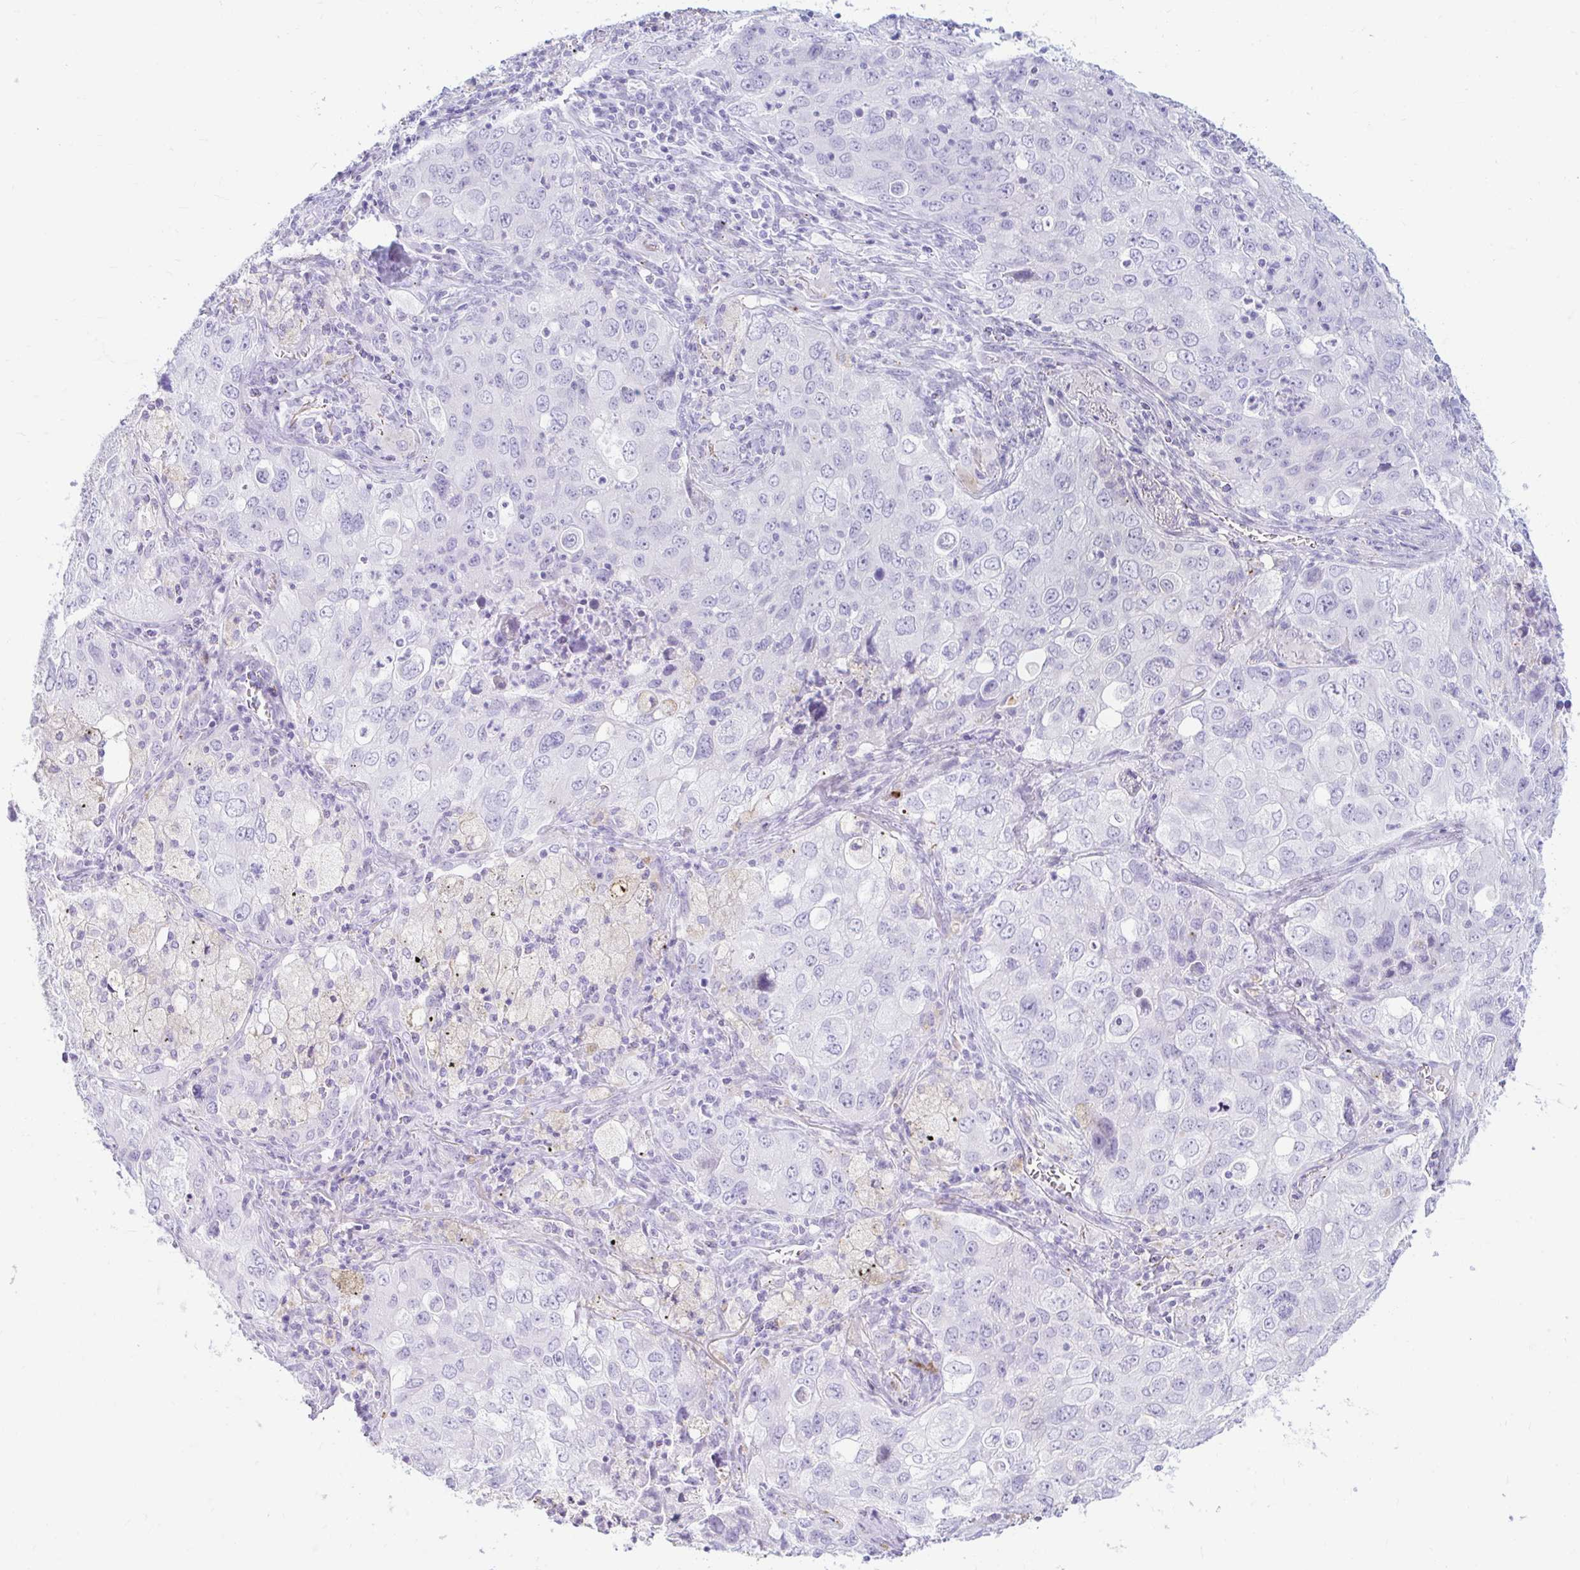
{"staining": {"intensity": "negative", "quantity": "none", "location": "none"}, "tissue": "lung cancer", "cell_type": "Tumor cells", "image_type": "cancer", "snomed": [{"axis": "morphology", "description": "Adenocarcinoma, NOS"}, {"axis": "morphology", "description": "Adenocarcinoma, metastatic, NOS"}, {"axis": "topography", "description": "Lymph node"}, {"axis": "topography", "description": "Lung"}], "caption": "Tumor cells are negative for brown protein staining in adenocarcinoma (lung).", "gene": "ERICH6", "patient": {"sex": "female", "age": 42}}